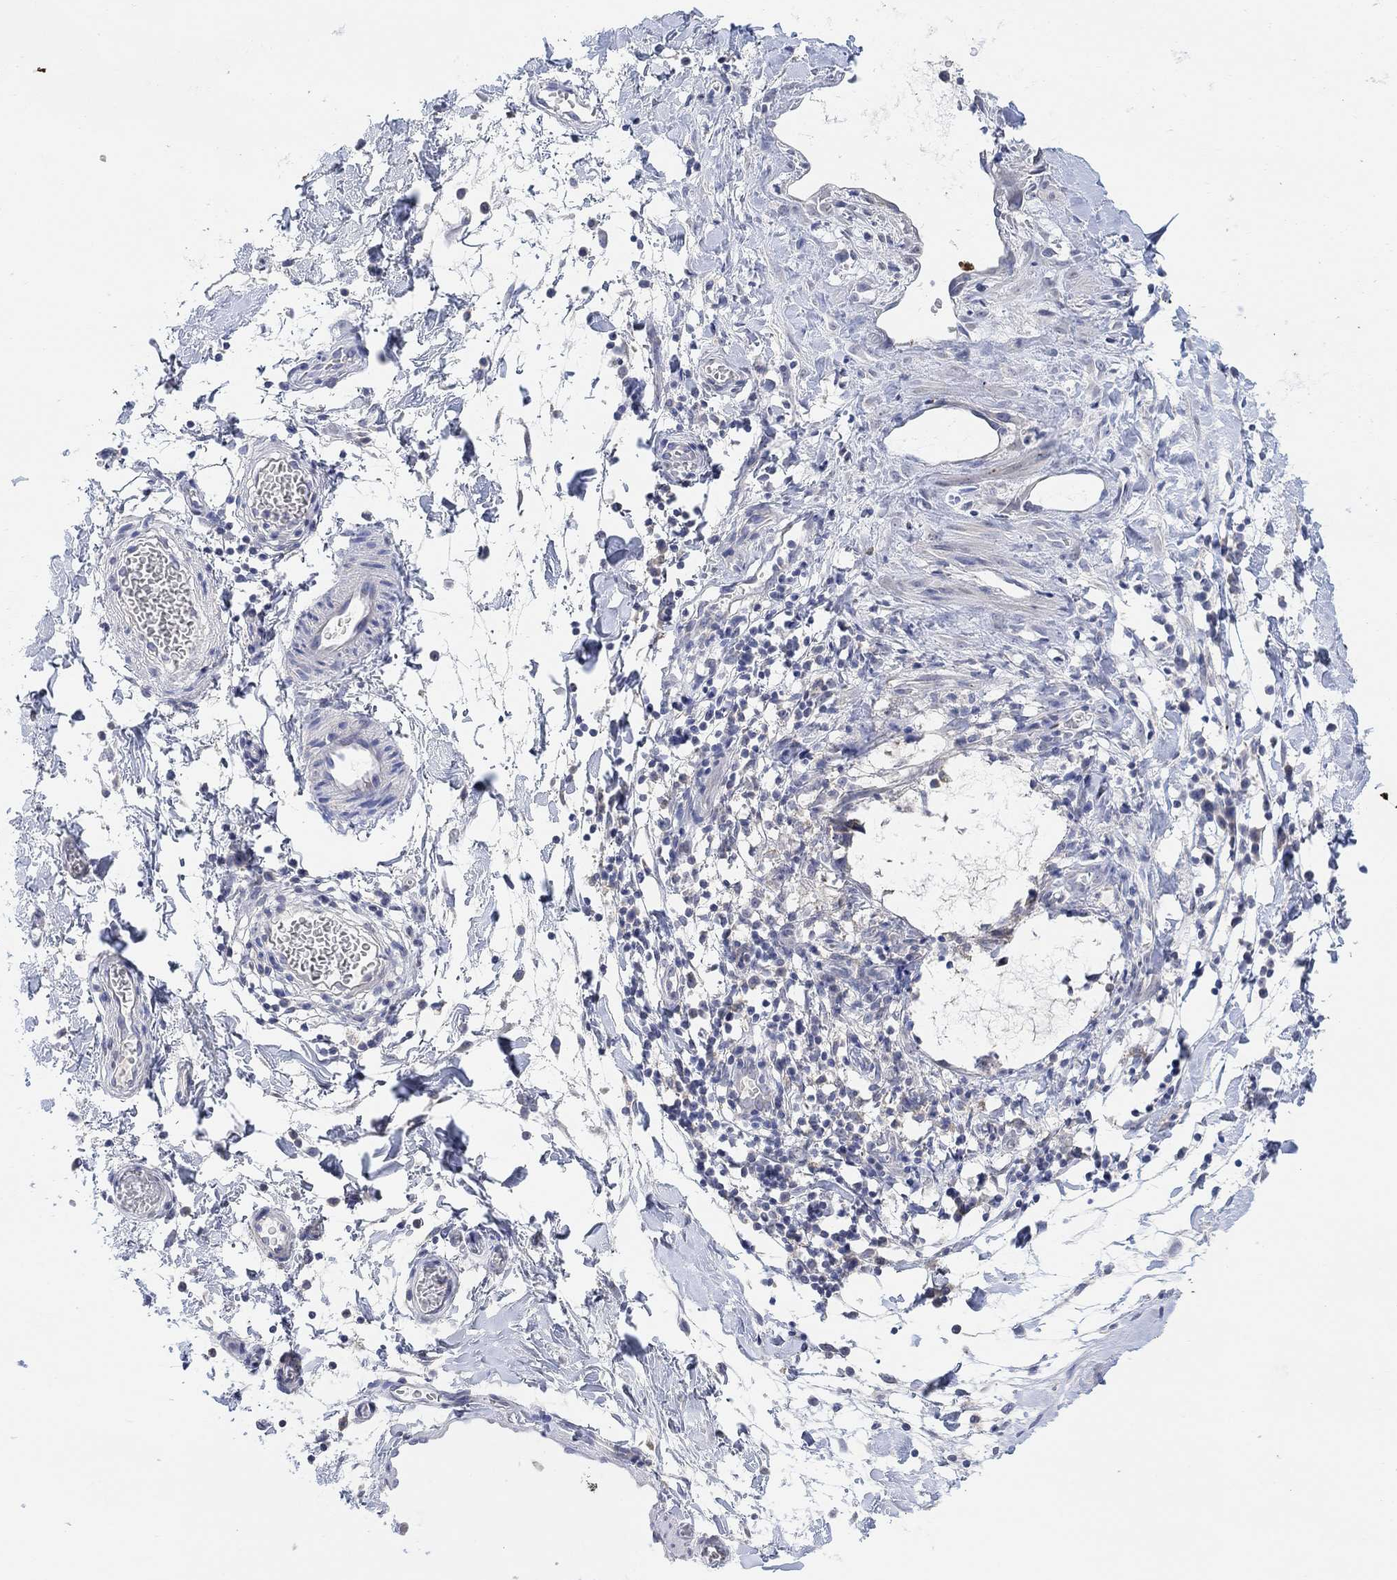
{"staining": {"intensity": "negative", "quantity": "none", "location": "none"}, "tissue": "adipose tissue", "cell_type": "Adipocytes", "image_type": "normal", "snomed": [{"axis": "morphology", "description": "Normal tissue, NOS"}, {"axis": "topography", "description": "Vascular tissue"}, {"axis": "topography", "description": "Peripheral nerve tissue"}], "caption": "IHC image of unremarkable adipose tissue: human adipose tissue stained with DAB exhibits no significant protein expression in adipocytes. (DAB immunohistochemistry, high magnification).", "gene": "RIMS1", "patient": {"sex": "male", "age": 23}}